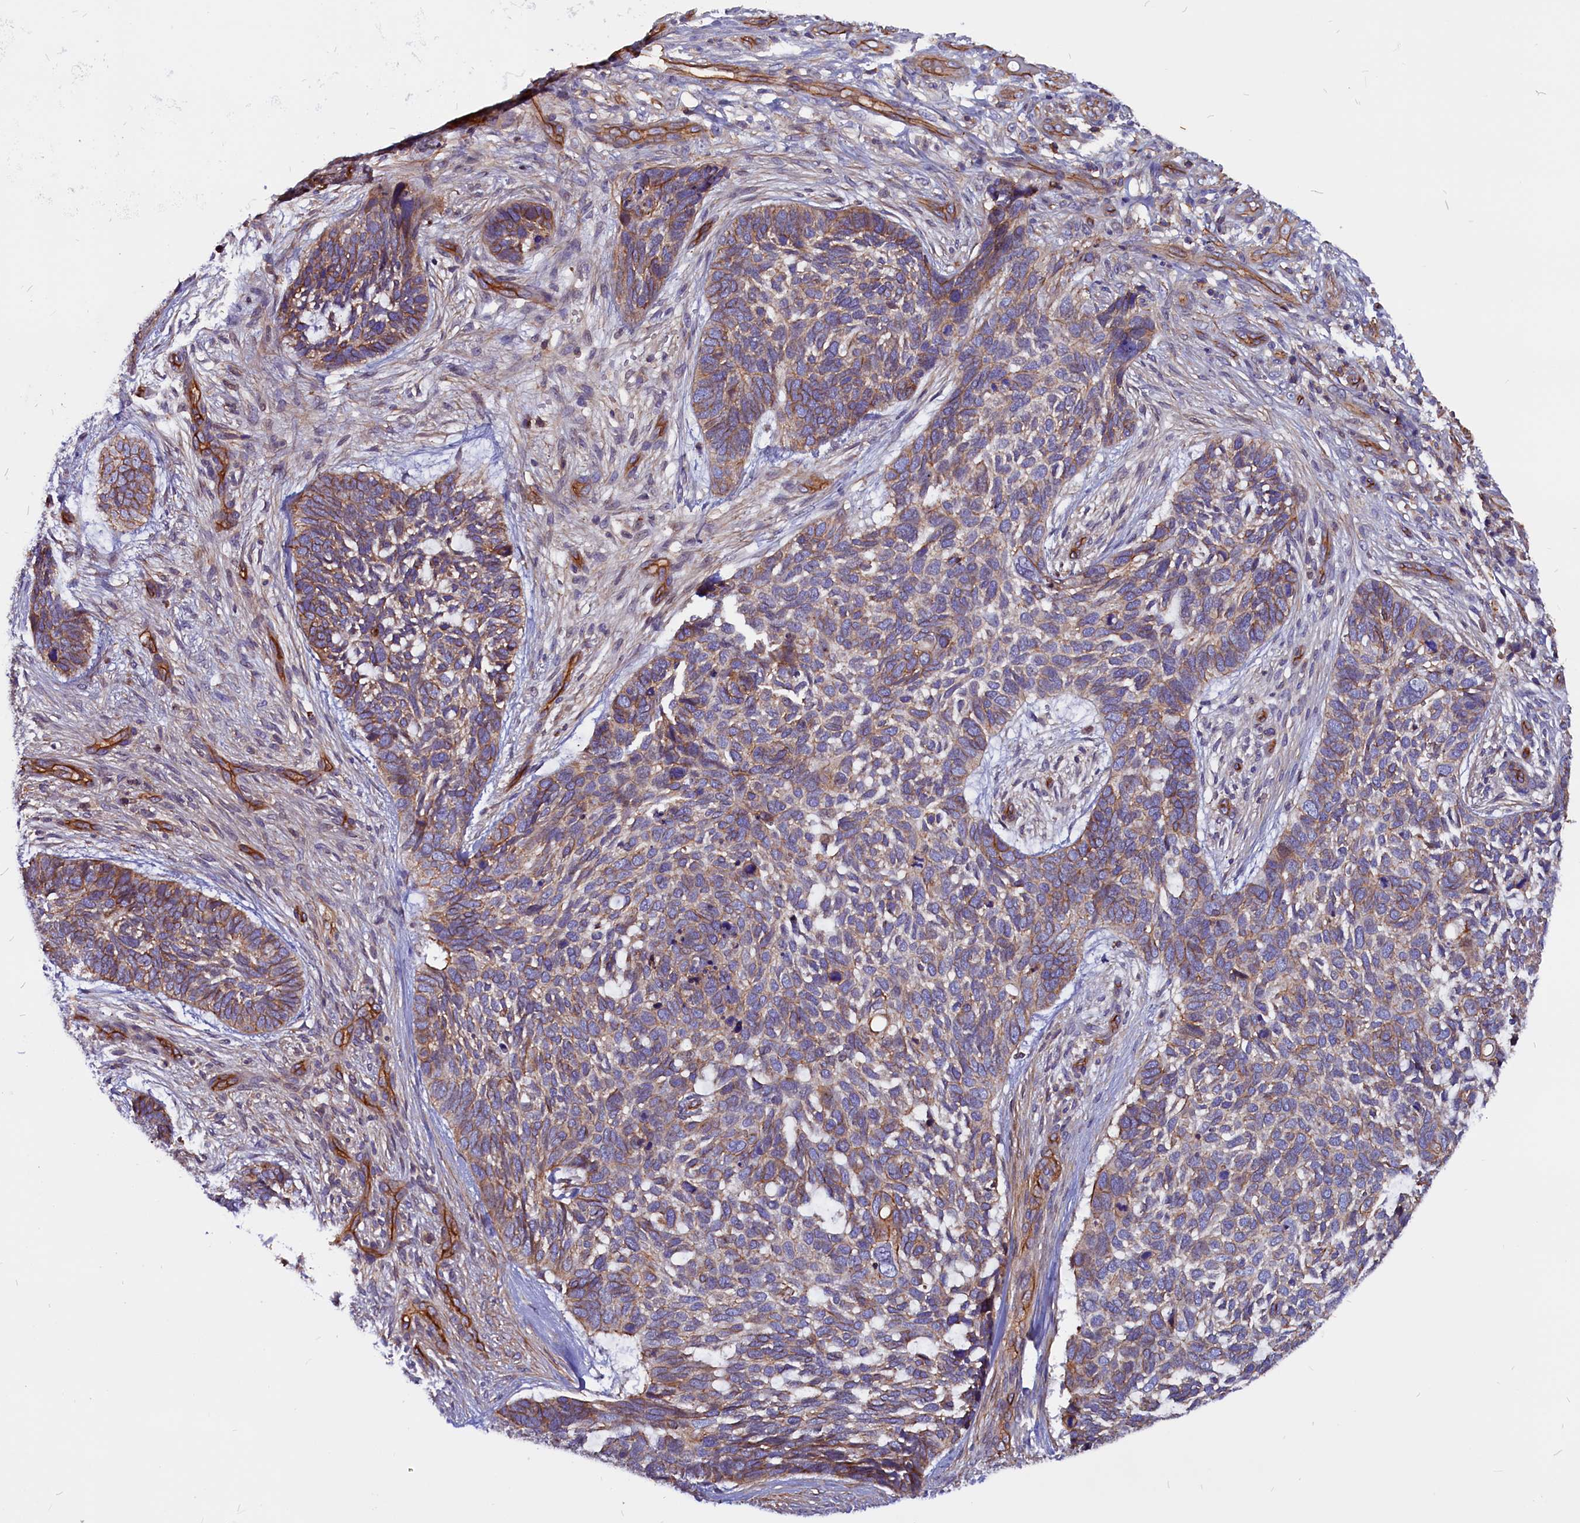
{"staining": {"intensity": "moderate", "quantity": "25%-75%", "location": "cytoplasmic/membranous"}, "tissue": "skin cancer", "cell_type": "Tumor cells", "image_type": "cancer", "snomed": [{"axis": "morphology", "description": "Basal cell carcinoma"}, {"axis": "topography", "description": "Skin"}], "caption": "Immunohistochemistry (DAB (3,3'-diaminobenzidine)) staining of human skin cancer (basal cell carcinoma) demonstrates moderate cytoplasmic/membranous protein positivity in about 25%-75% of tumor cells.", "gene": "ZNF749", "patient": {"sex": "male", "age": 88}}